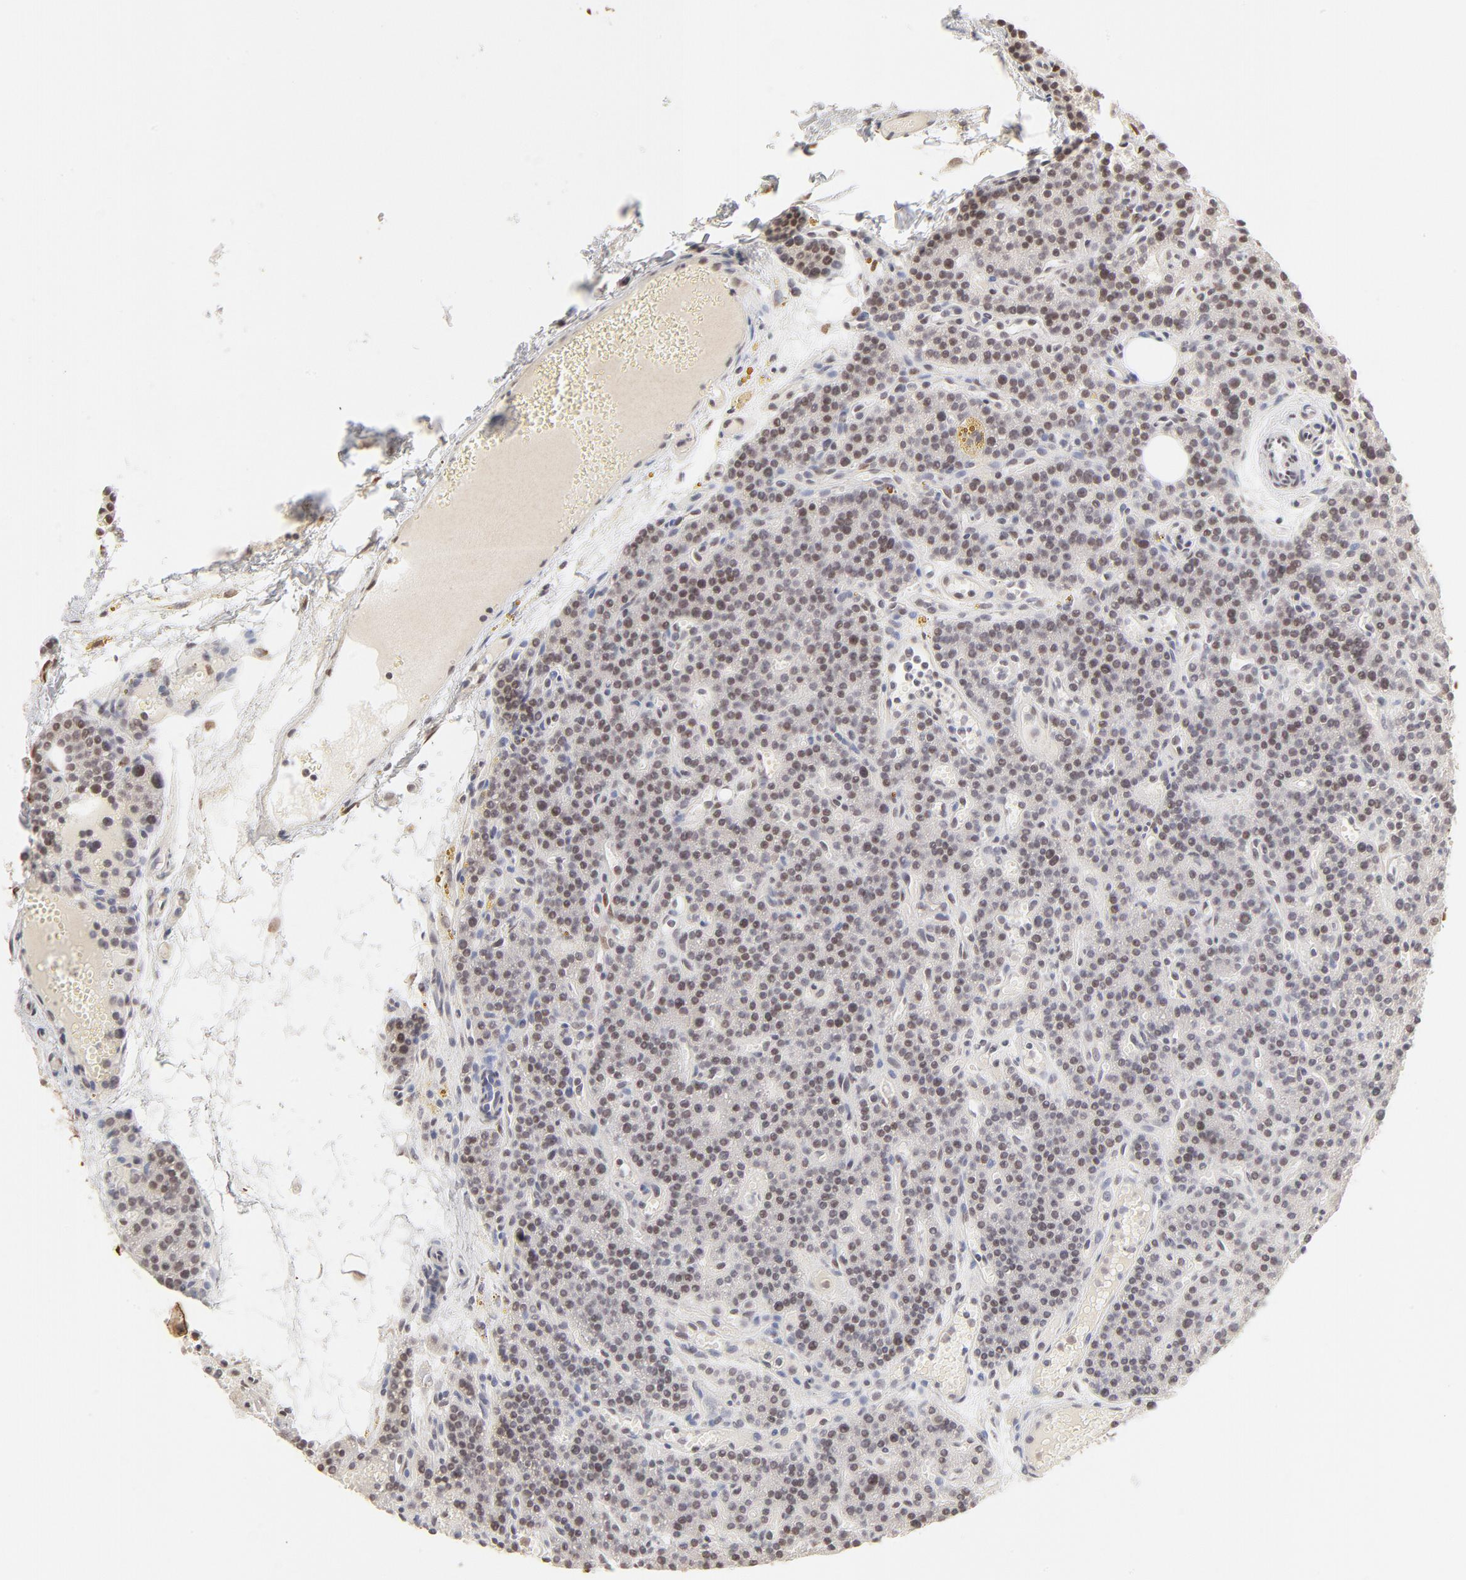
{"staining": {"intensity": "moderate", "quantity": ">75%", "location": "nuclear"}, "tissue": "parathyroid gland", "cell_type": "Glandular cells", "image_type": "normal", "snomed": [{"axis": "morphology", "description": "Normal tissue, NOS"}, {"axis": "topography", "description": "Parathyroid gland"}], "caption": "Immunohistochemical staining of unremarkable human parathyroid gland reveals moderate nuclear protein positivity in about >75% of glandular cells.", "gene": "PBX1", "patient": {"sex": "male", "age": 25}}